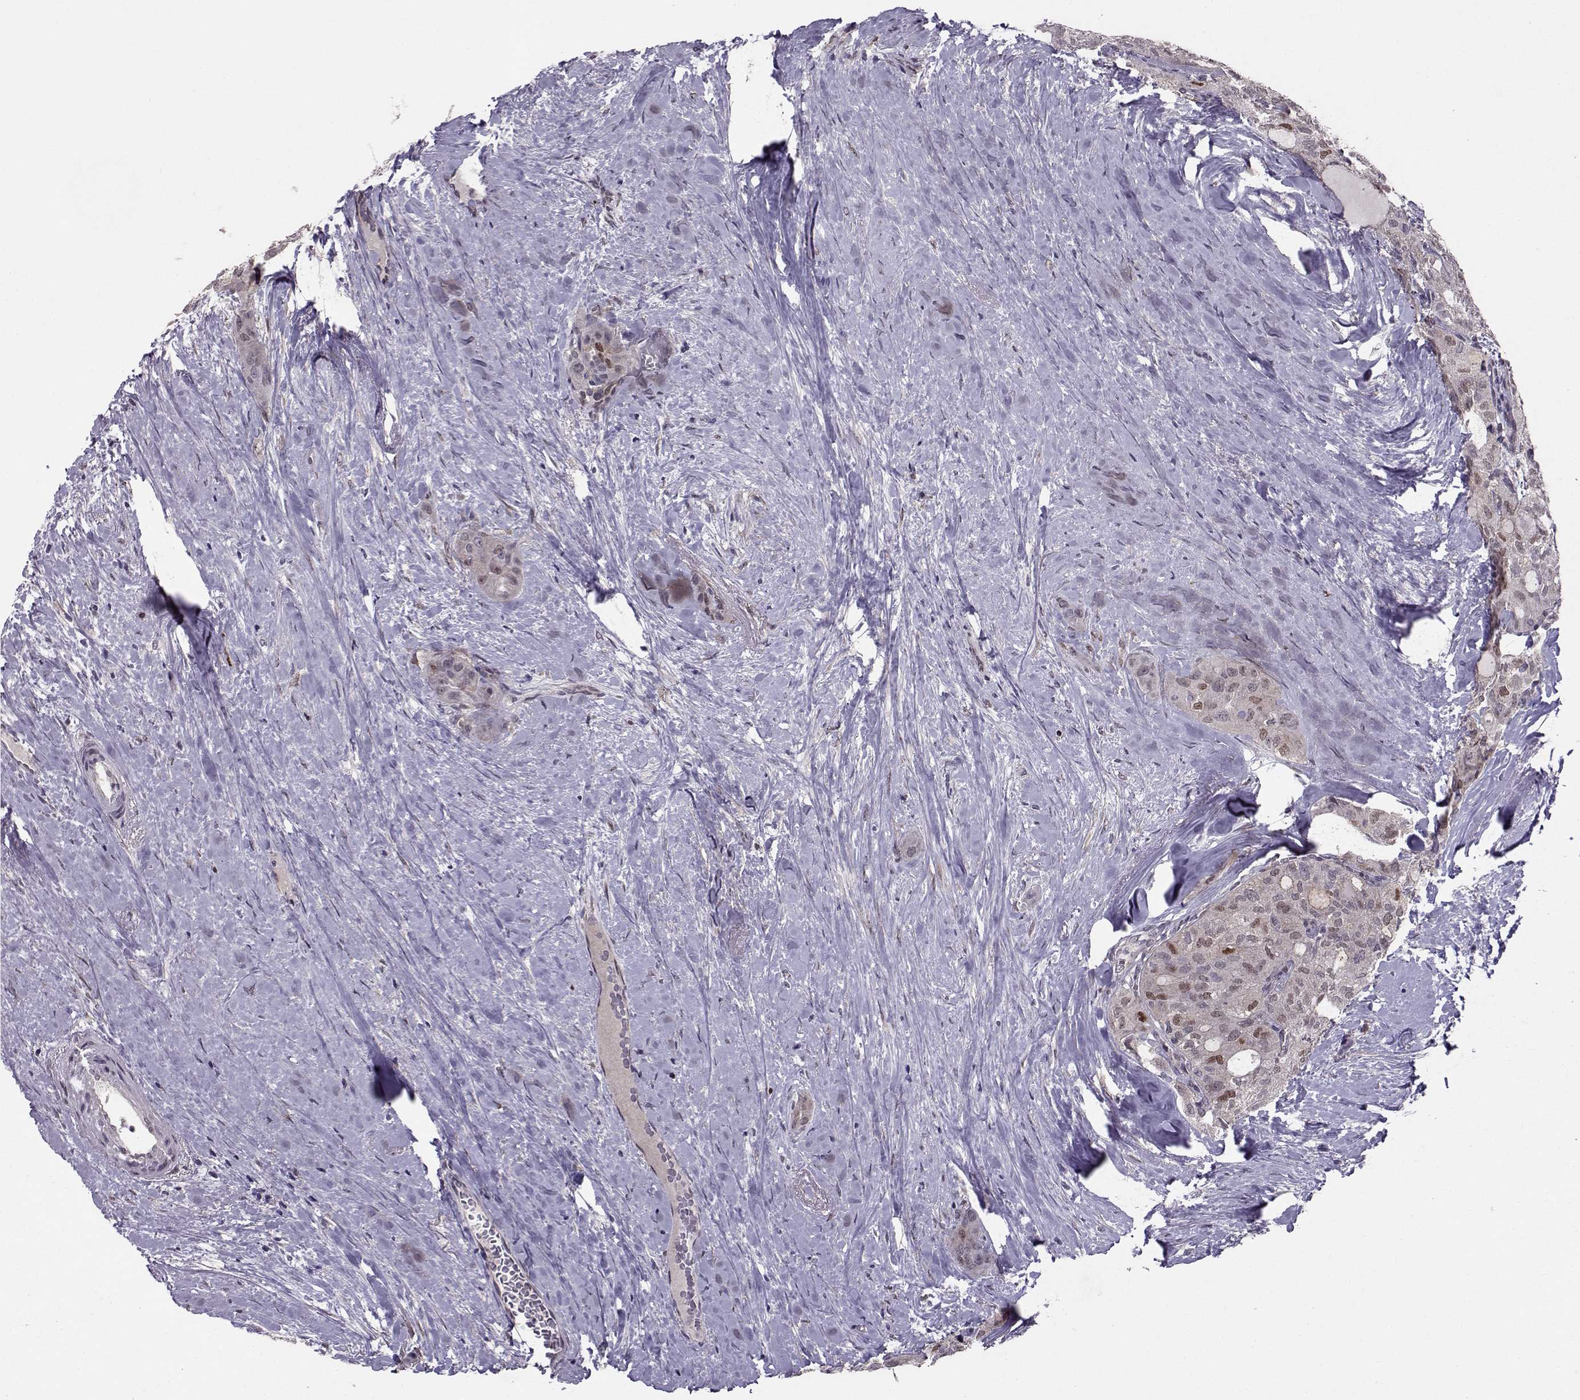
{"staining": {"intensity": "strong", "quantity": "<25%", "location": "nuclear"}, "tissue": "thyroid cancer", "cell_type": "Tumor cells", "image_type": "cancer", "snomed": [{"axis": "morphology", "description": "Follicular adenoma carcinoma, NOS"}, {"axis": "topography", "description": "Thyroid gland"}], "caption": "Human thyroid cancer (follicular adenoma carcinoma) stained with a brown dye reveals strong nuclear positive staining in approximately <25% of tumor cells.", "gene": "CDK4", "patient": {"sex": "male", "age": 75}}